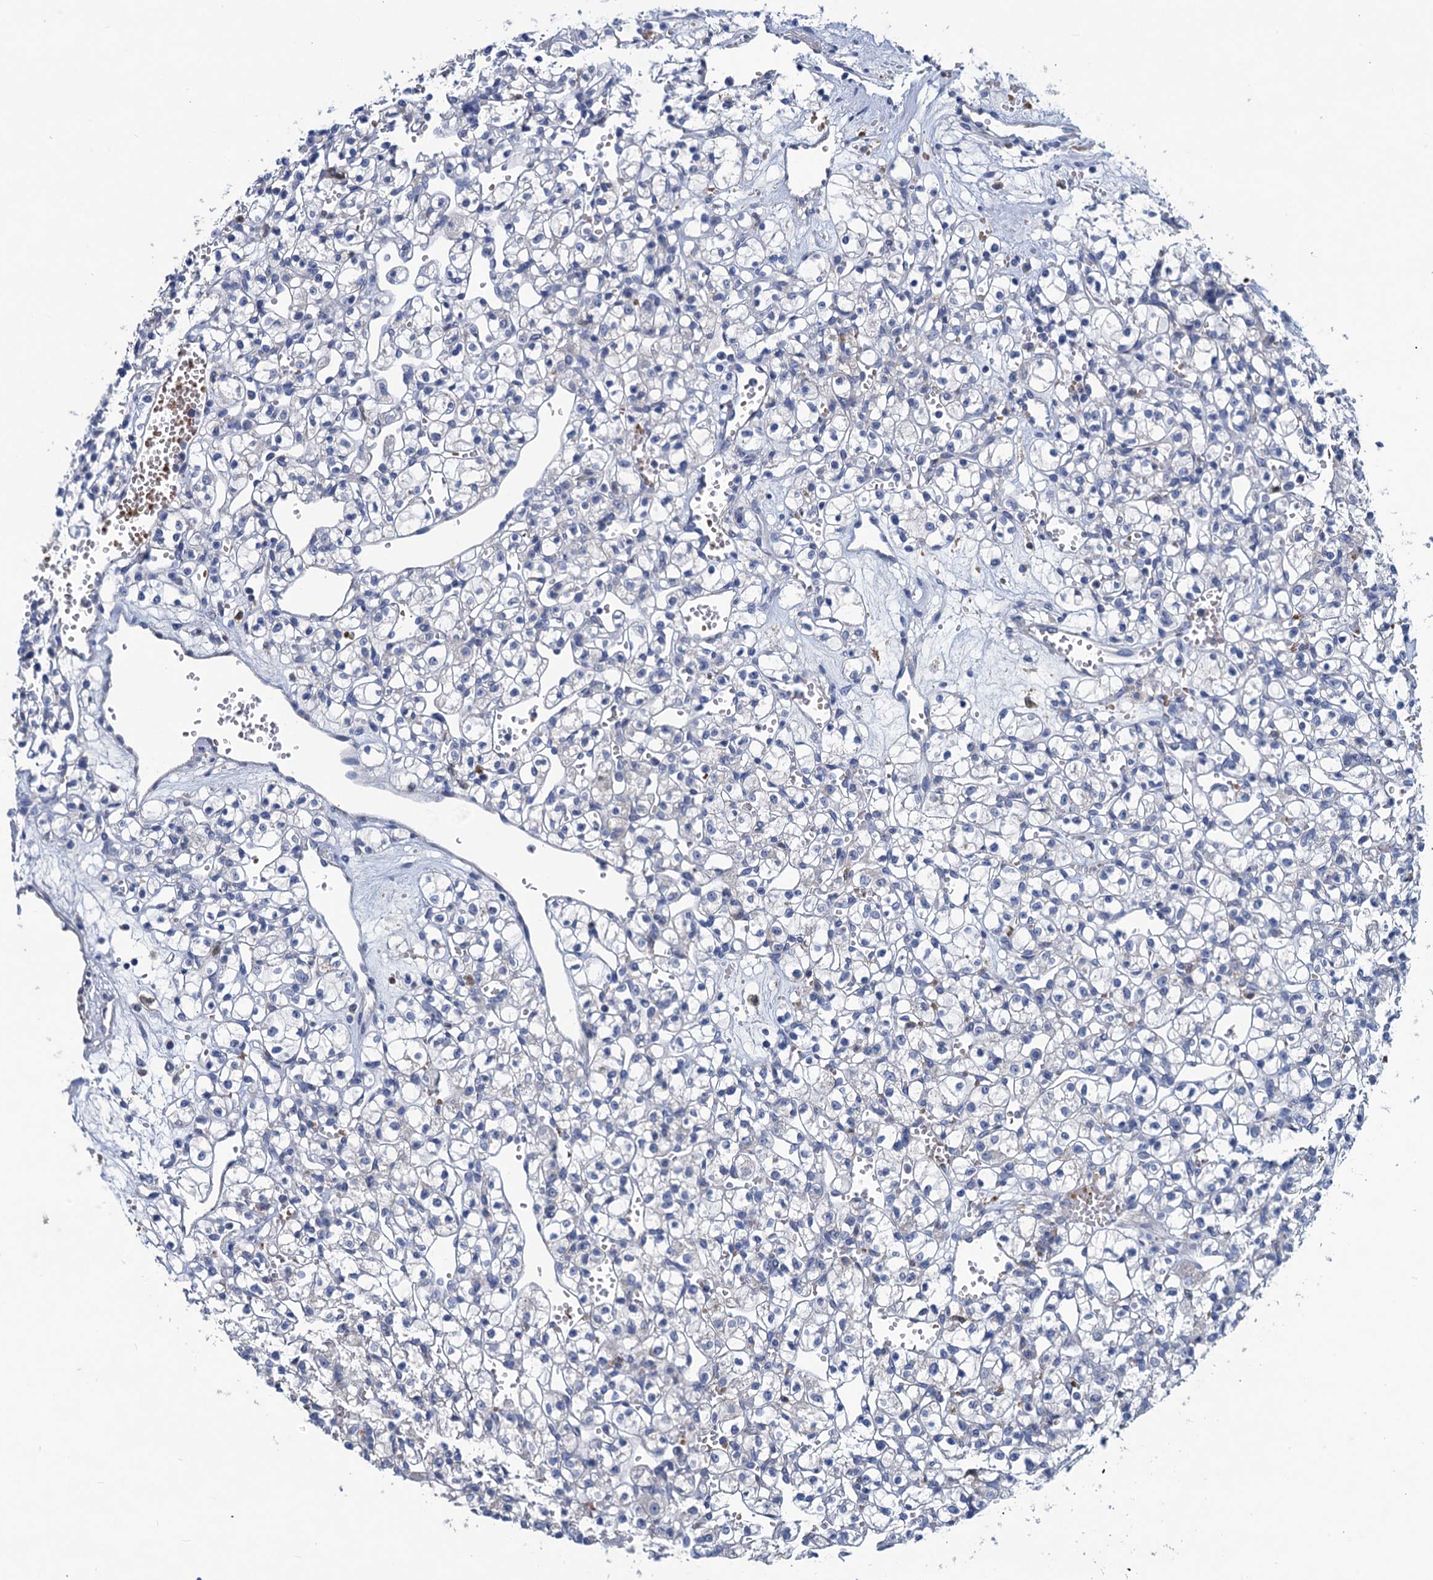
{"staining": {"intensity": "negative", "quantity": "none", "location": "none"}, "tissue": "renal cancer", "cell_type": "Tumor cells", "image_type": "cancer", "snomed": [{"axis": "morphology", "description": "Adenocarcinoma, NOS"}, {"axis": "topography", "description": "Kidney"}], "caption": "The histopathology image displays no staining of tumor cells in renal cancer (adenocarcinoma).", "gene": "RTKN2", "patient": {"sex": "female", "age": 59}}